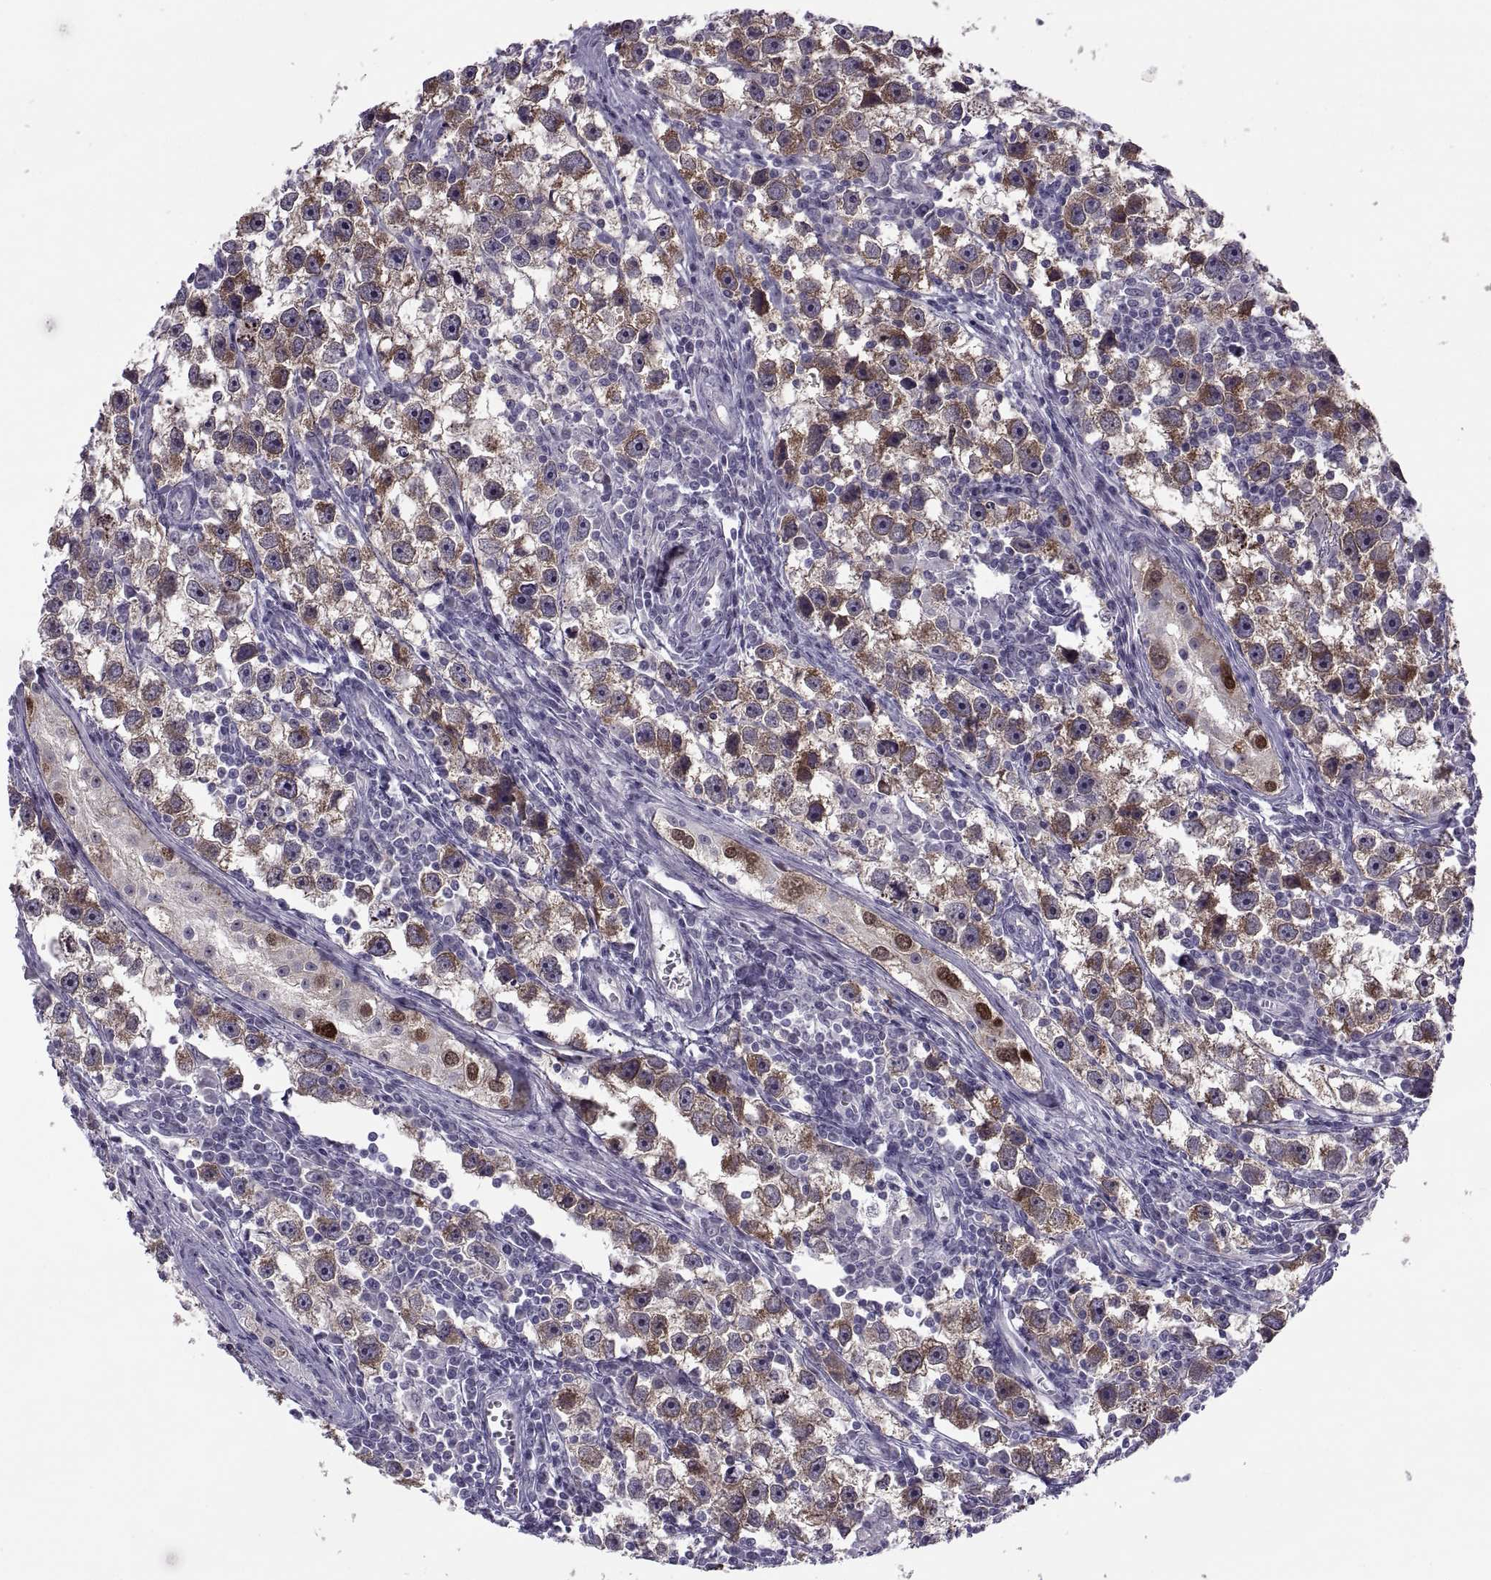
{"staining": {"intensity": "moderate", "quantity": ">75%", "location": "cytoplasmic/membranous"}, "tissue": "testis cancer", "cell_type": "Tumor cells", "image_type": "cancer", "snomed": [{"axis": "morphology", "description": "Seminoma, NOS"}, {"axis": "topography", "description": "Testis"}], "caption": "The photomicrograph exhibits a brown stain indicating the presence of a protein in the cytoplasmic/membranous of tumor cells in seminoma (testis). (DAB = brown stain, brightfield microscopy at high magnification).", "gene": "MAGEB1", "patient": {"sex": "male", "age": 30}}